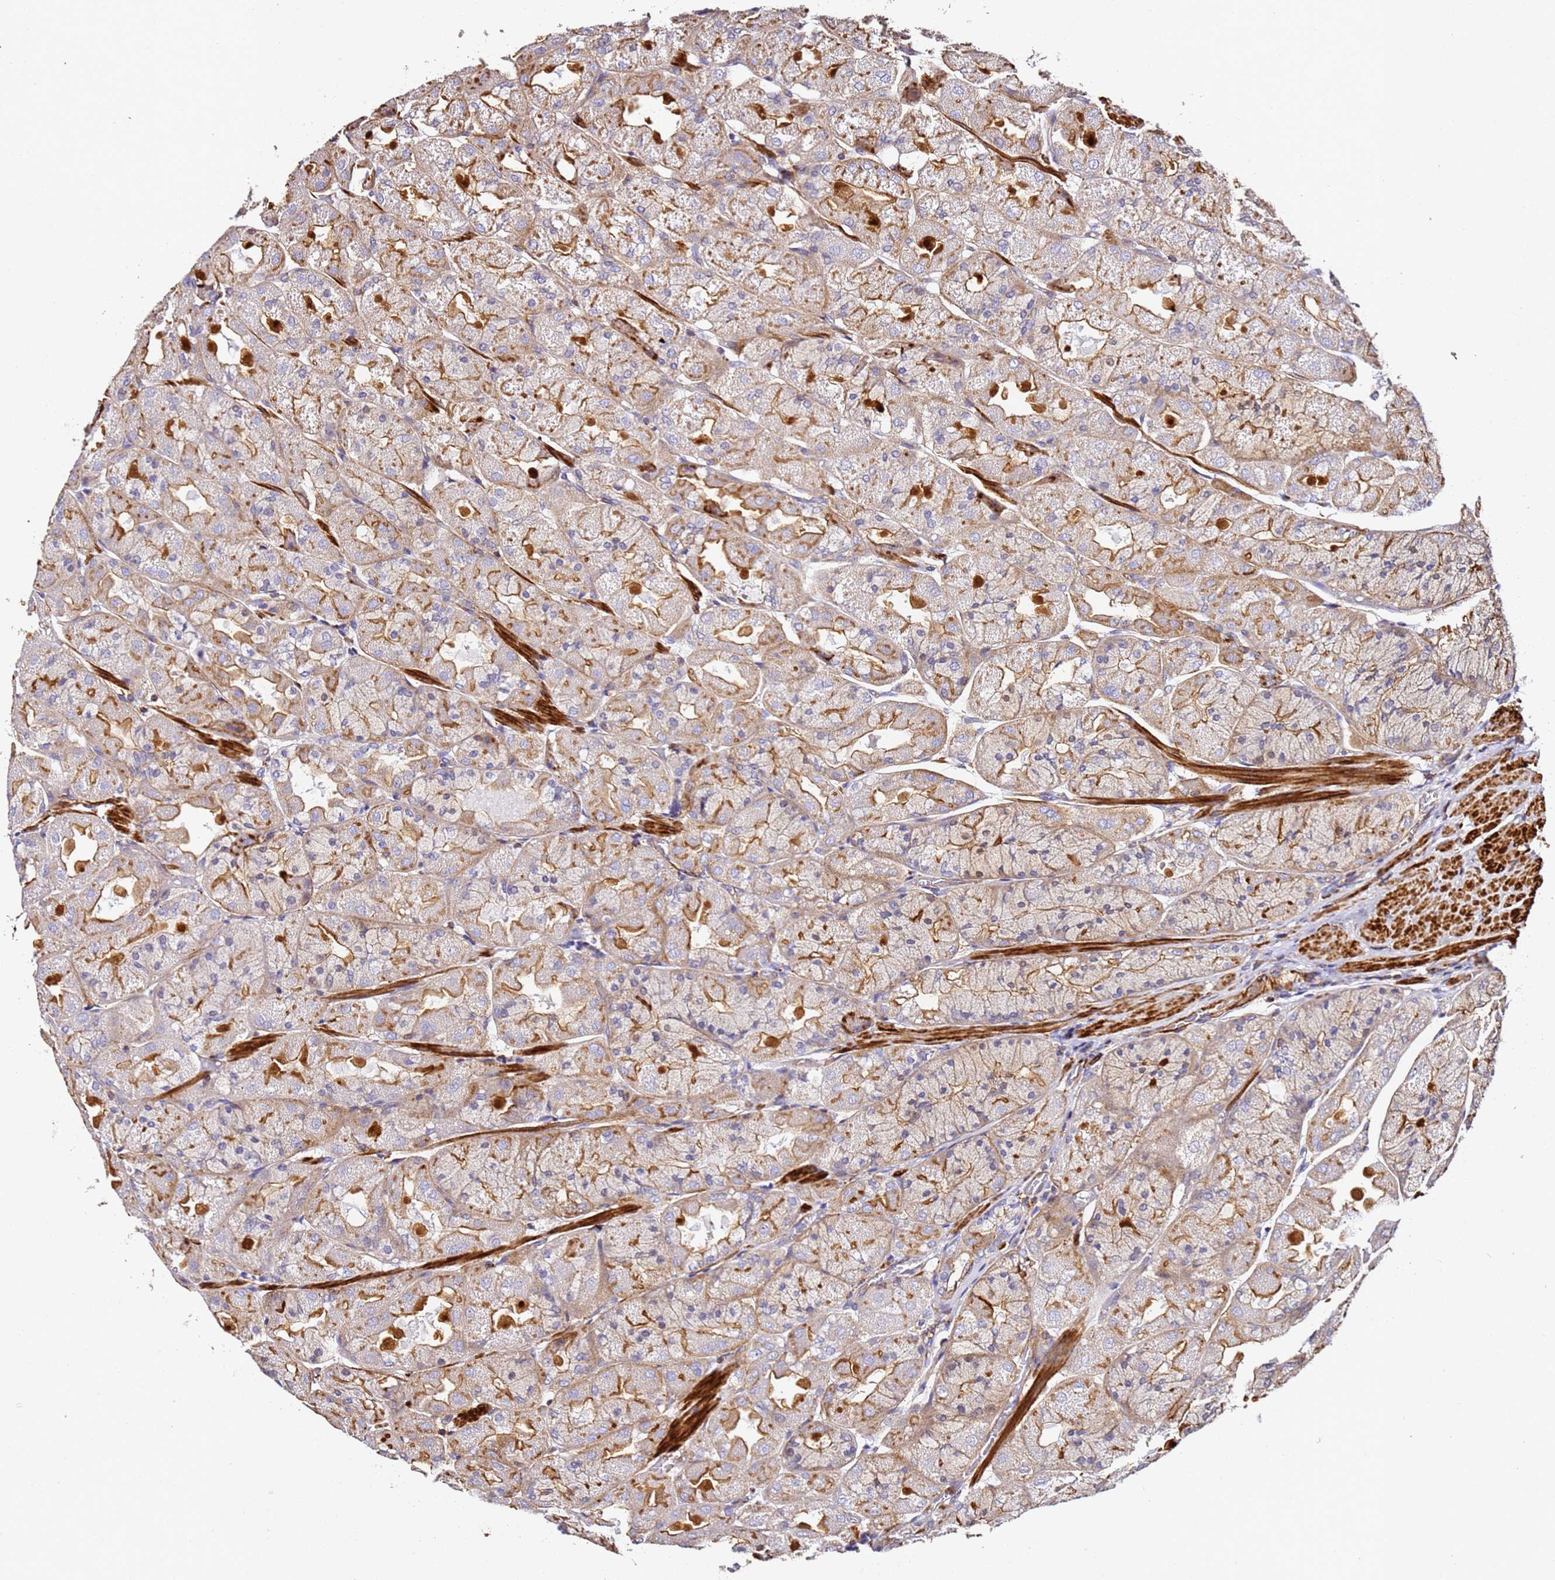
{"staining": {"intensity": "moderate", "quantity": ">75%", "location": "cytoplasmic/membranous"}, "tissue": "stomach", "cell_type": "Glandular cells", "image_type": "normal", "snomed": [{"axis": "morphology", "description": "Normal tissue, NOS"}, {"axis": "topography", "description": "Stomach"}], "caption": "A medium amount of moderate cytoplasmic/membranous expression is appreciated in about >75% of glandular cells in normal stomach. The protein of interest is shown in brown color, while the nuclei are stained blue.", "gene": "ZNF671", "patient": {"sex": "female", "age": 61}}